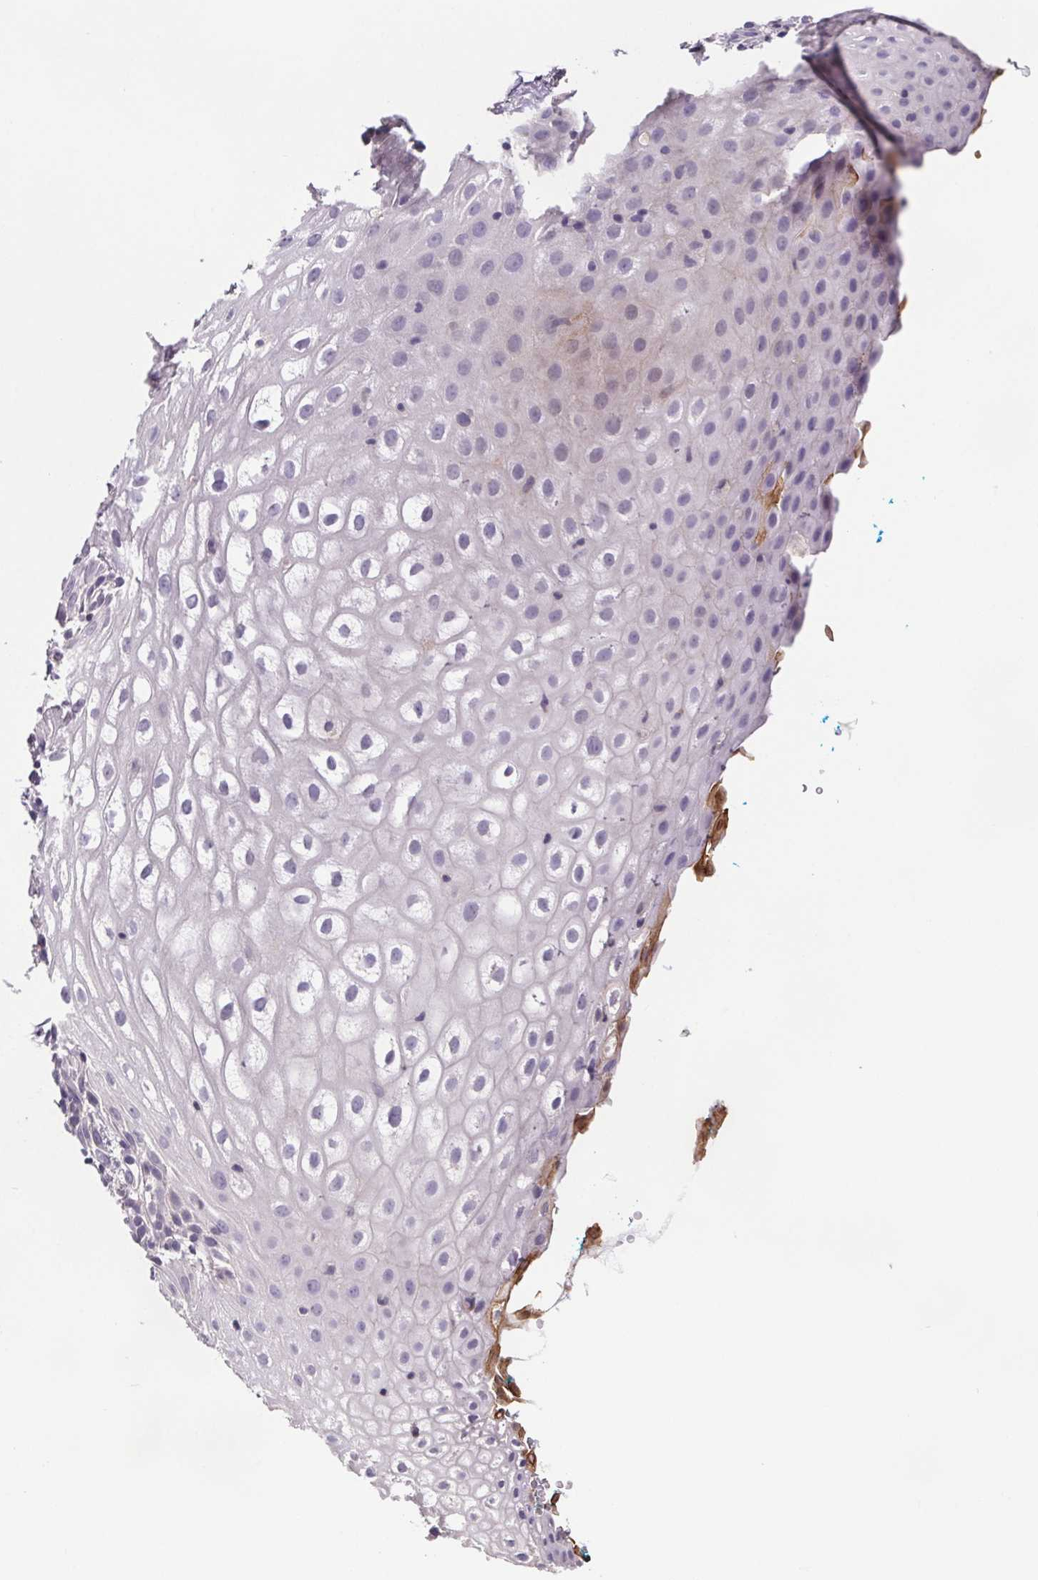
{"staining": {"intensity": "negative", "quantity": "none", "location": "none"}, "tissue": "vagina", "cell_type": "Squamous epithelial cells", "image_type": "normal", "snomed": [{"axis": "morphology", "description": "Normal tissue, NOS"}, {"axis": "morphology", "description": "Adenocarcinoma, NOS"}, {"axis": "topography", "description": "Rectum"}, {"axis": "topography", "description": "Vagina"}, {"axis": "topography", "description": "Peripheral nerve tissue"}], "caption": "DAB (3,3'-diaminobenzidine) immunohistochemical staining of benign vagina demonstrates no significant expression in squamous epithelial cells.", "gene": "CLN3", "patient": {"sex": "female", "age": 71}}